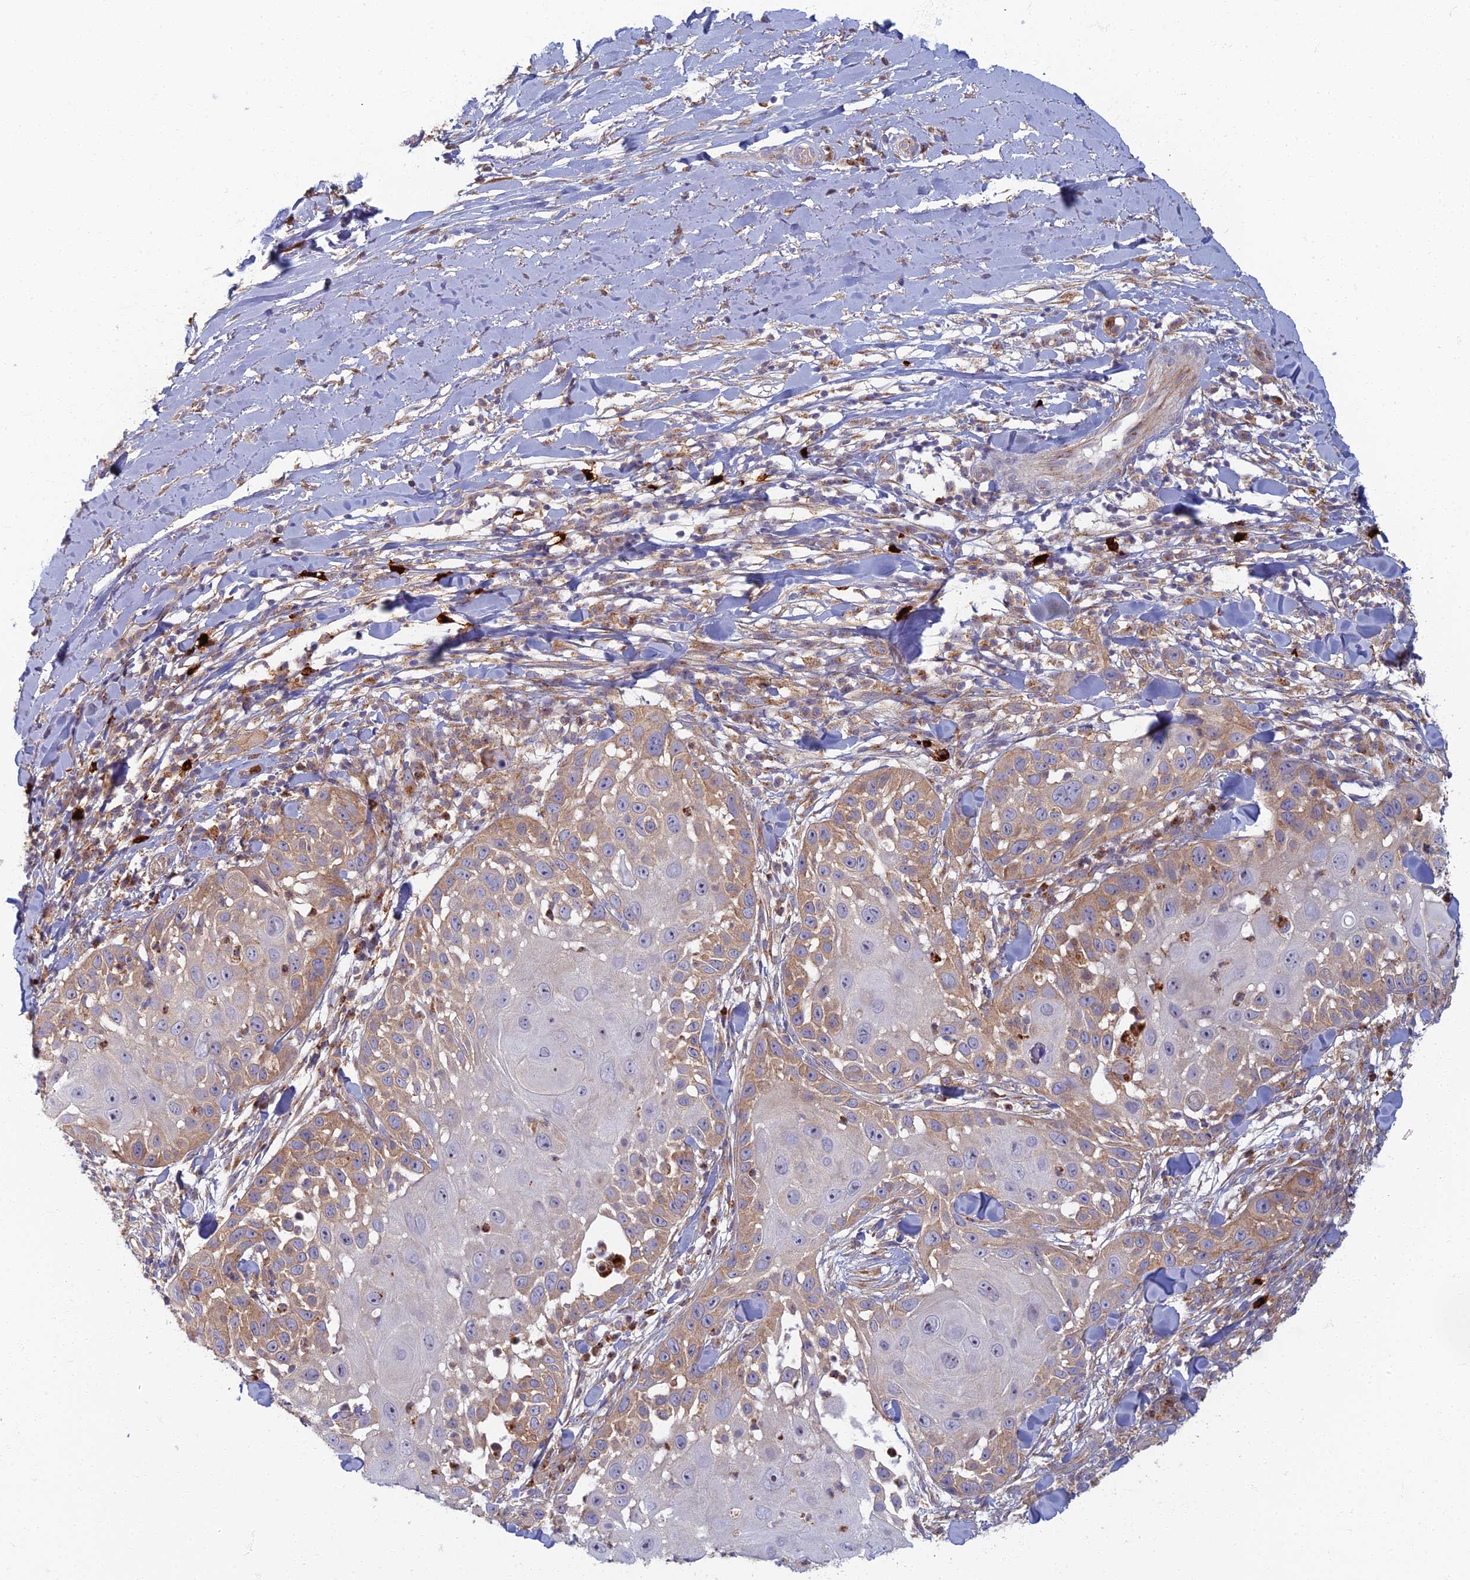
{"staining": {"intensity": "moderate", "quantity": "25%-75%", "location": "cytoplasmic/membranous"}, "tissue": "skin cancer", "cell_type": "Tumor cells", "image_type": "cancer", "snomed": [{"axis": "morphology", "description": "Squamous cell carcinoma, NOS"}, {"axis": "topography", "description": "Skin"}], "caption": "About 25%-75% of tumor cells in squamous cell carcinoma (skin) reveal moderate cytoplasmic/membranous protein expression as visualized by brown immunohistochemical staining.", "gene": "PROX2", "patient": {"sex": "female", "age": 44}}